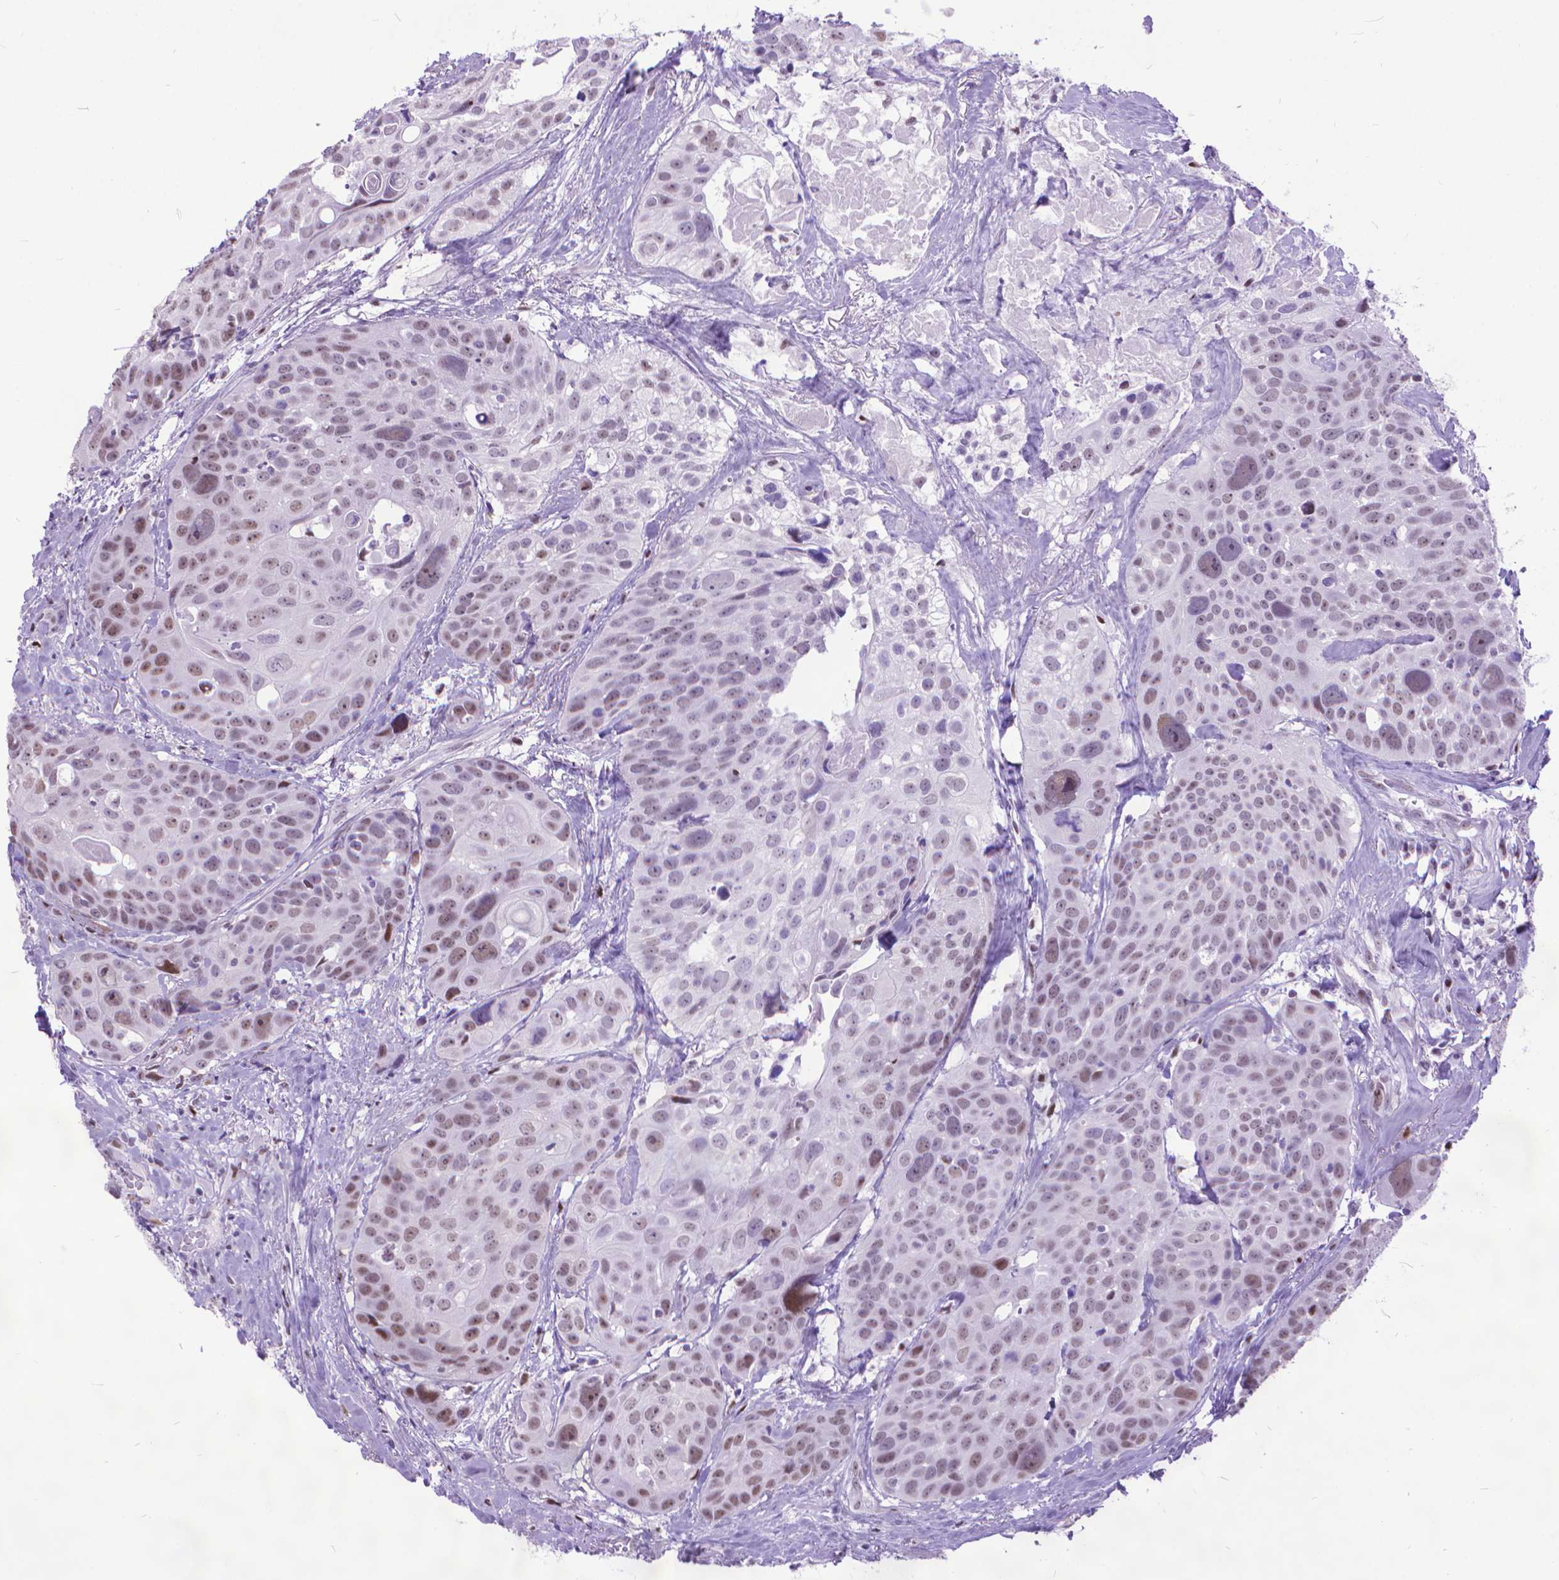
{"staining": {"intensity": "moderate", "quantity": "25%-75%", "location": "nuclear"}, "tissue": "head and neck cancer", "cell_type": "Tumor cells", "image_type": "cancer", "snomed": [{"axis": "morphology", "description": "Squamous cell carcinoma, NOS"}, {"axis": "topography", "description": "Oral tissue"}, {"axis": "topography", "description": "Head-Neck"}], "caption": "Protein expression analysis of human head and neck squamous cell carcinoma reveals moderate nuclear staining in about 25%-75% of tumor cells.", "gene": "POLE4", "patient": {"sex": "male", "age": 56}}